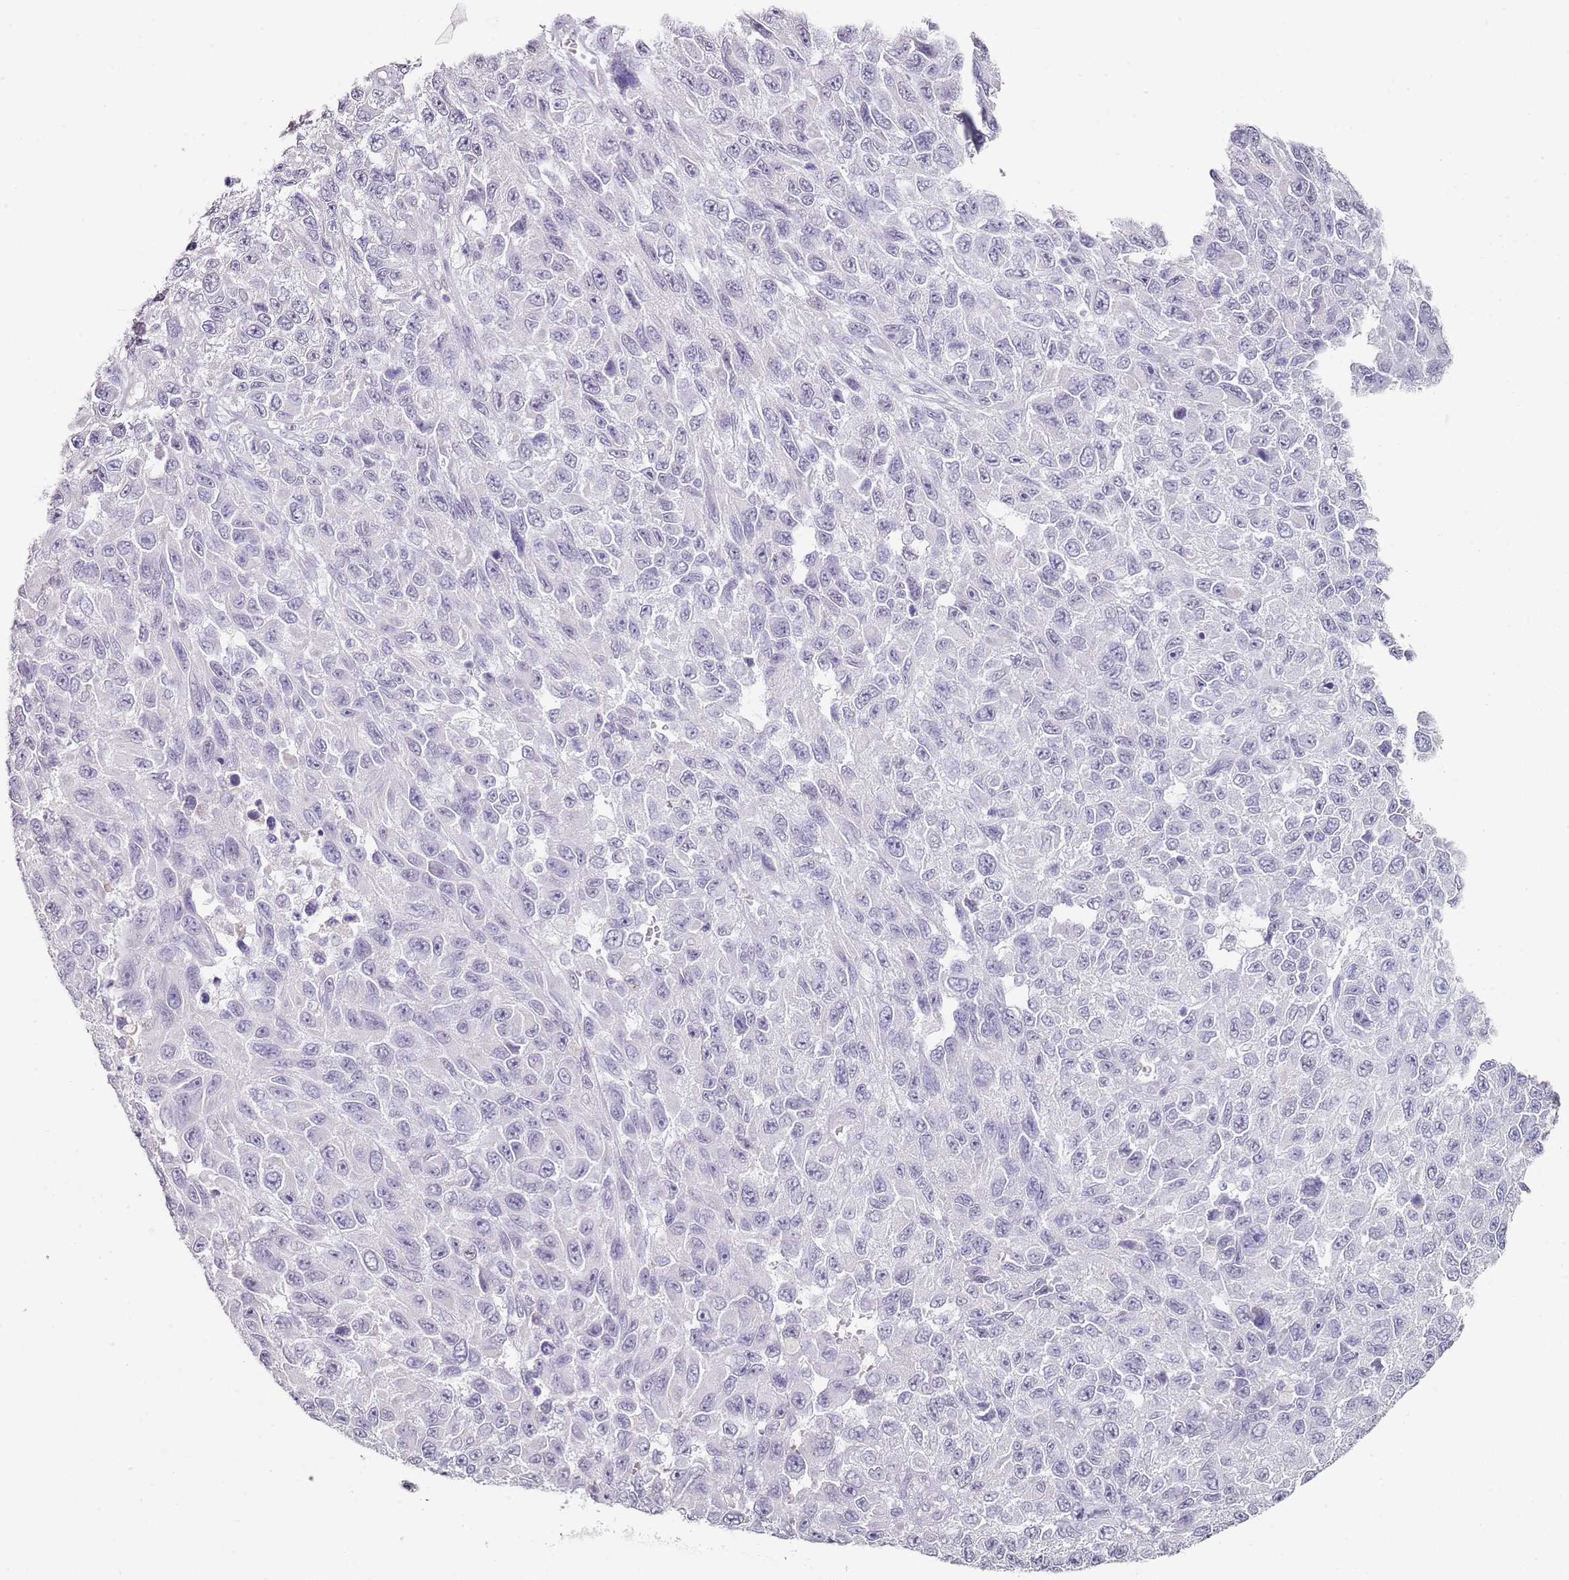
{"staining": {"intensity": "negative", "quantity": "none", "location": "none"}, "tissue": "melanoma", "cell_type": "Tumor cells", "image_type": "cancer", "snomed": [{"axis": "morphology", "description": "Normal tissue, NOS"}, {"axis": "morphology", "description": "Malignant melanoma, NOS"}, {"axis": "topography", "description": "Skin"}], "caption": "The photomicrograph displays no significant staining in tumor cells of malignant melanoma.", "gene": "DNAH11", "patient": {"sex": "female", "age": 96}}